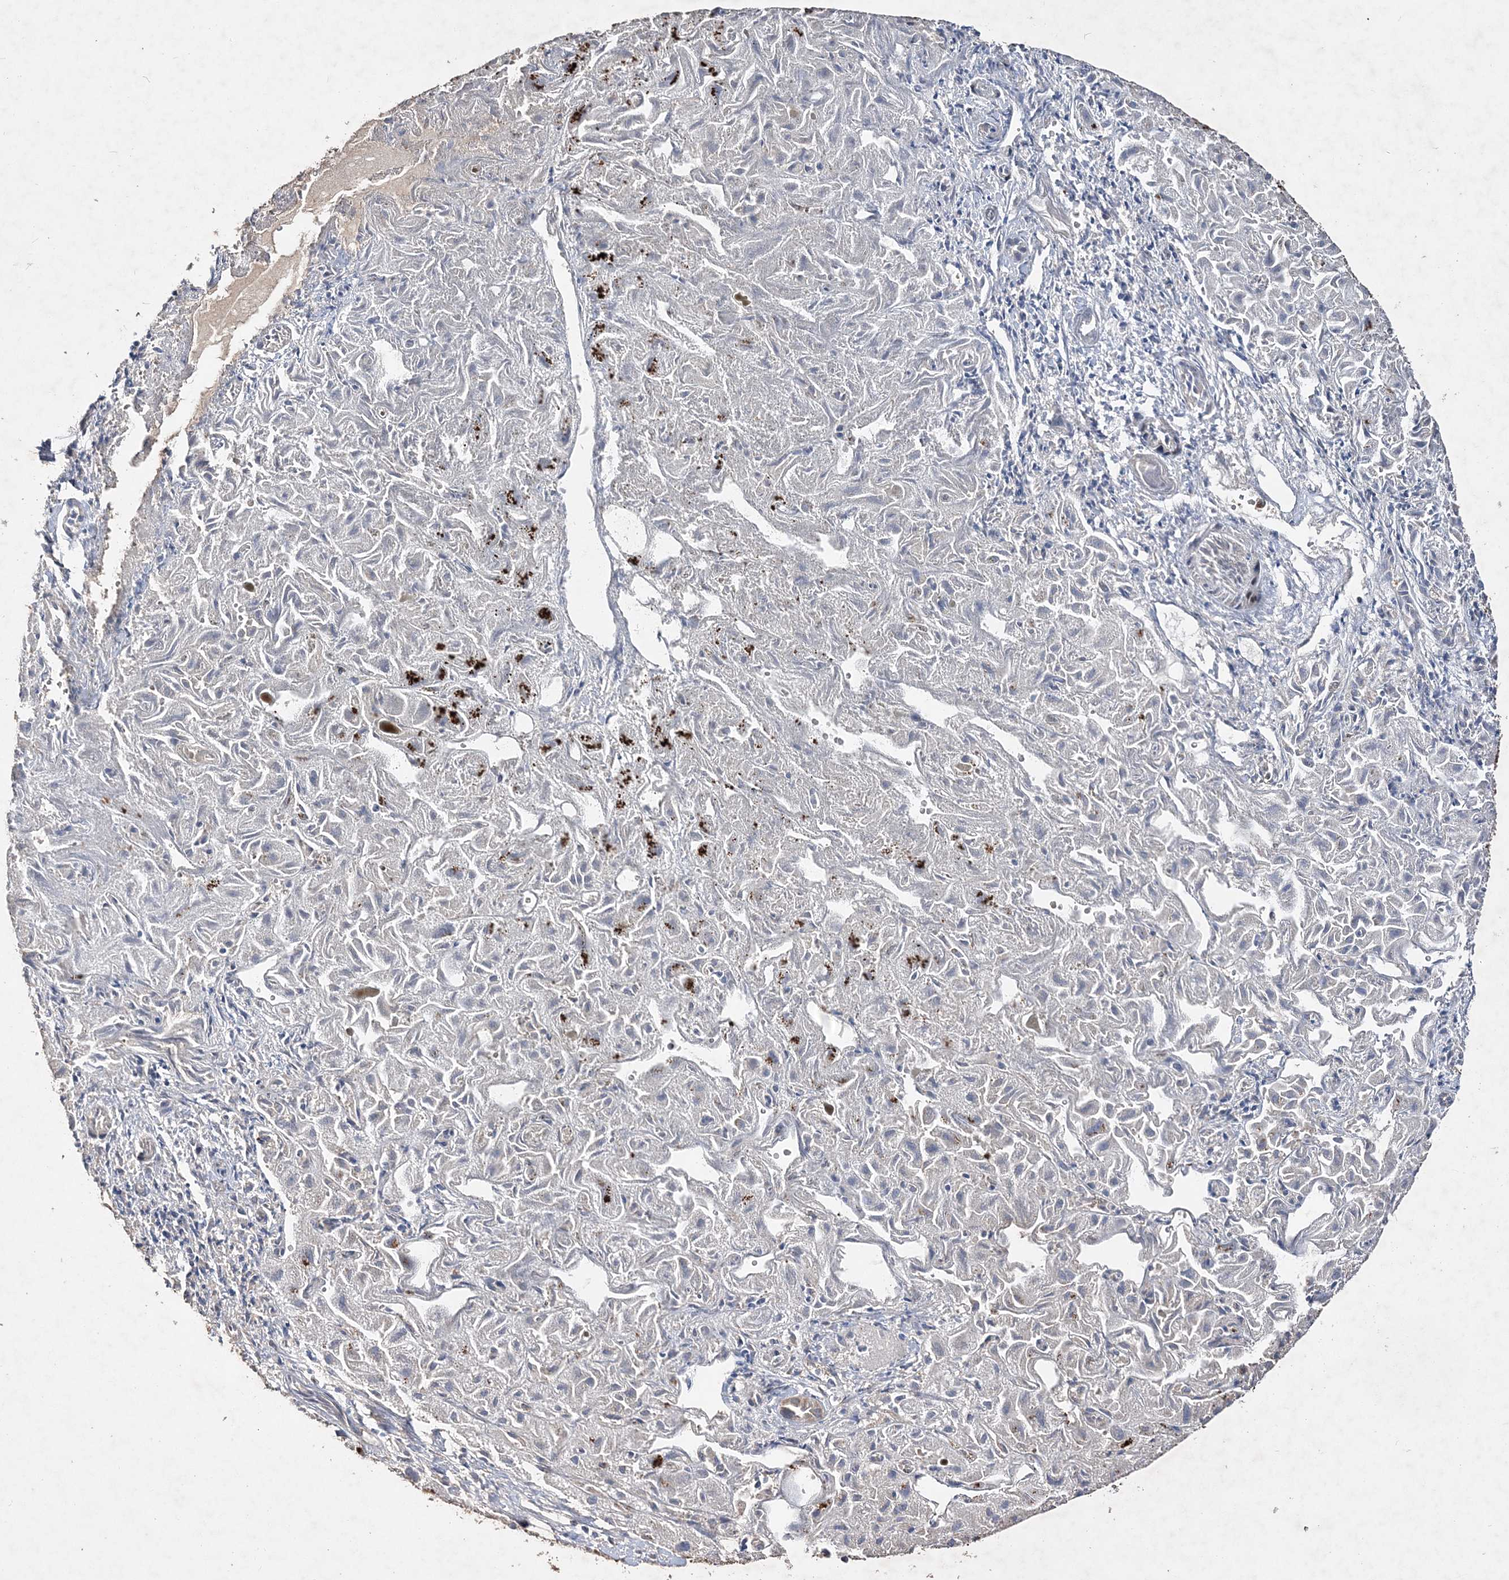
{"staining": {"intensity": "negative", "quantity": "none", "location": "none"}, "tissue": "liver cancer", "cell_type": "Tumor cells", "image_type": "cancer", "snomed": [{"axis": "morphology", "description": "Cholangiocarcinoma"}, {"axis": "topography", "description": "Liver"}], "caption": "Immunohistochemistry (IHC) micrograph of neoplastic tissue: liver cancer stained with DAB (3,3'-diaminobenzidine) demonstrates no significant protein staining in tumor cells.", "gene": "POC5", "patient": {"sex": "female", "age": 52}}